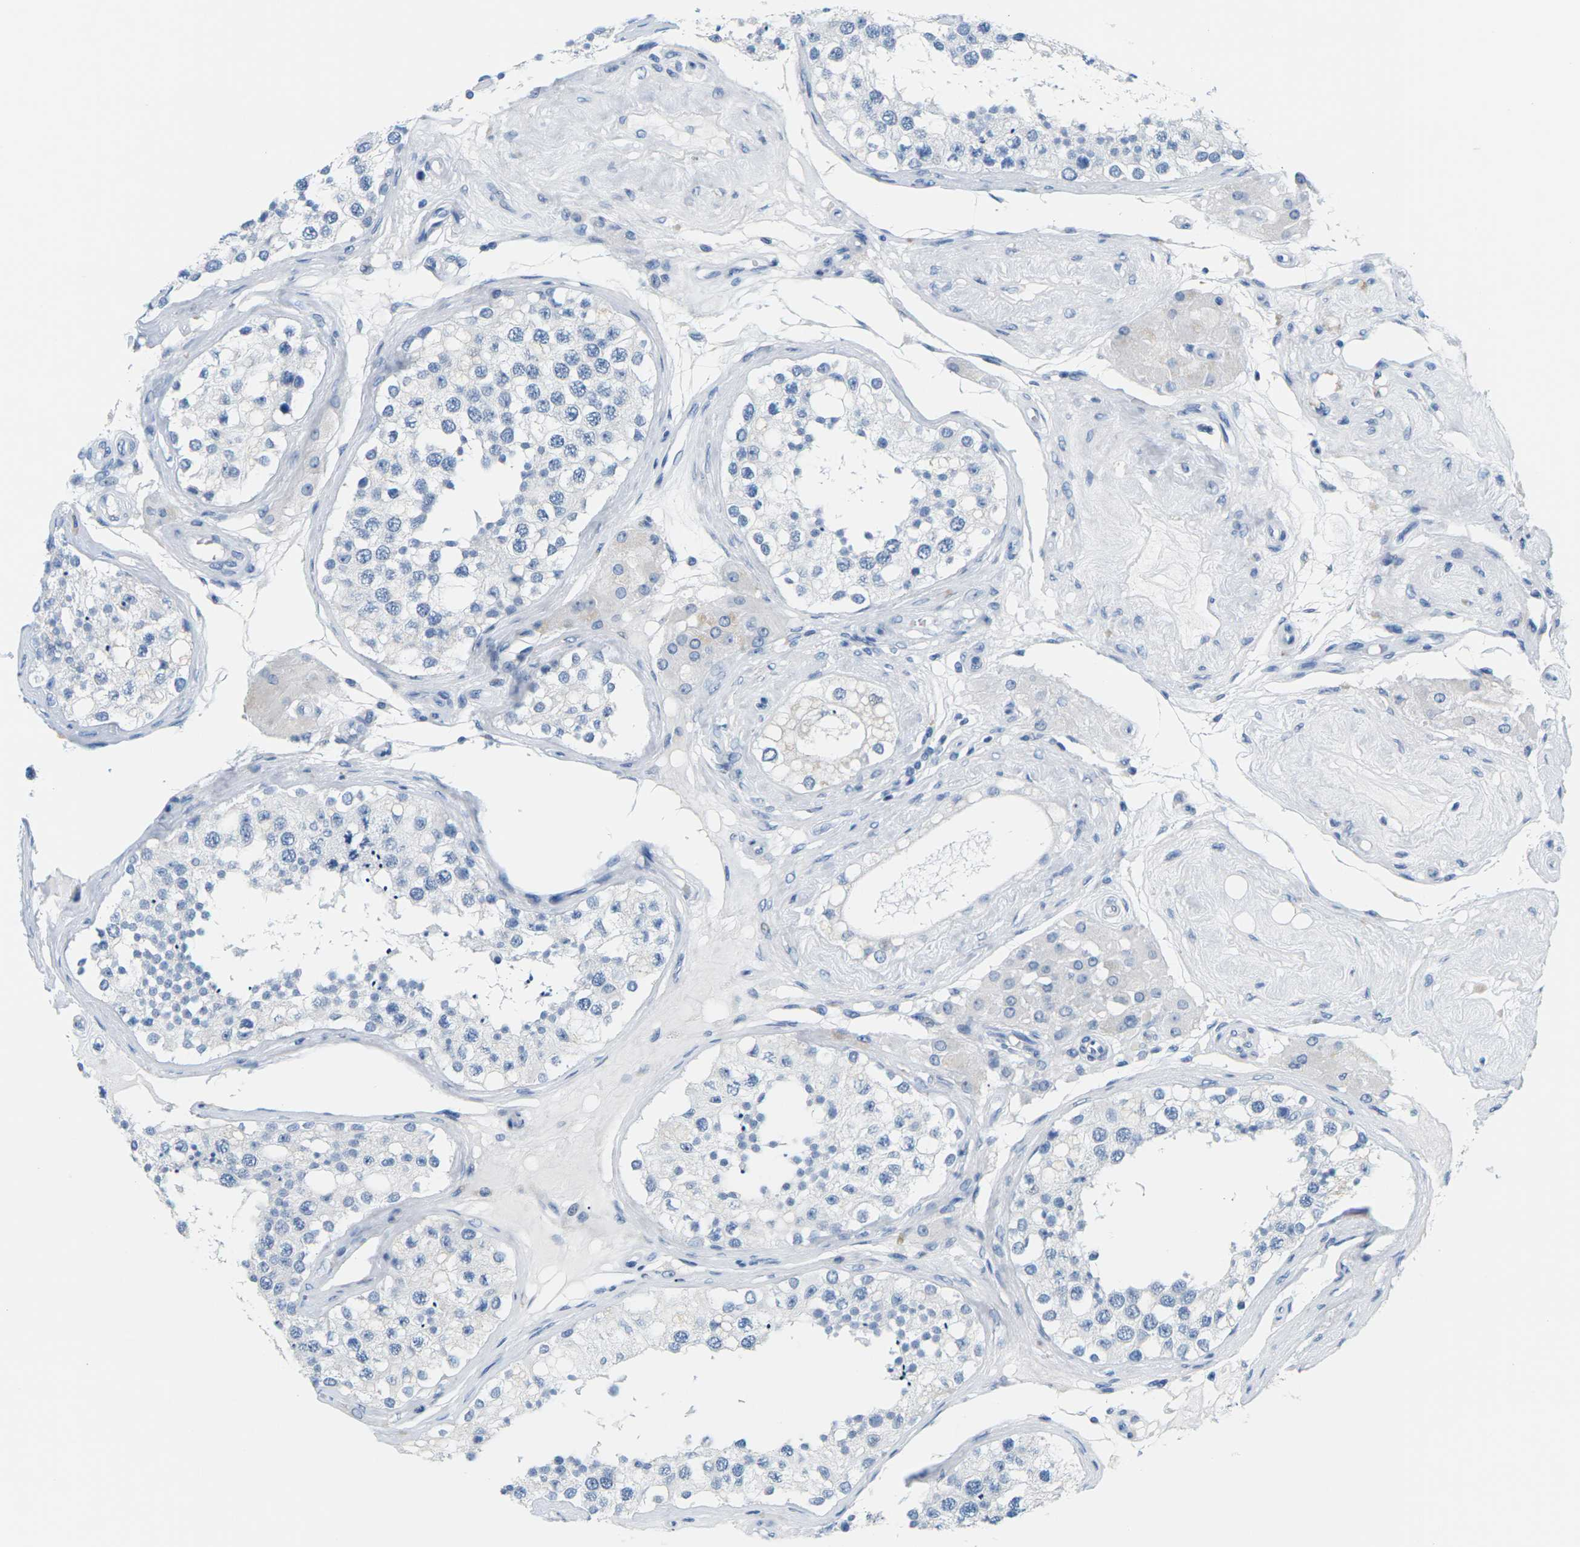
{"staining": {"intensity": "negative", "quantity": "none", "location": "none"}, "tissue": "testis", "cell_type": "Cells in seminiferous ducts", "image_type": "normal", "snomed": [{"axis": "morphology", "description": "Normal tissue, NOS"}, {"axis": "topography", "description": "Testis"}], "caption": "DAB immunohistochemical staining of unremarkable human testis exhibits no significant staining in cells in seminiferous ducts.", "gene": "SLC12A1", "patient": {"sex": "male", "age": 68}}